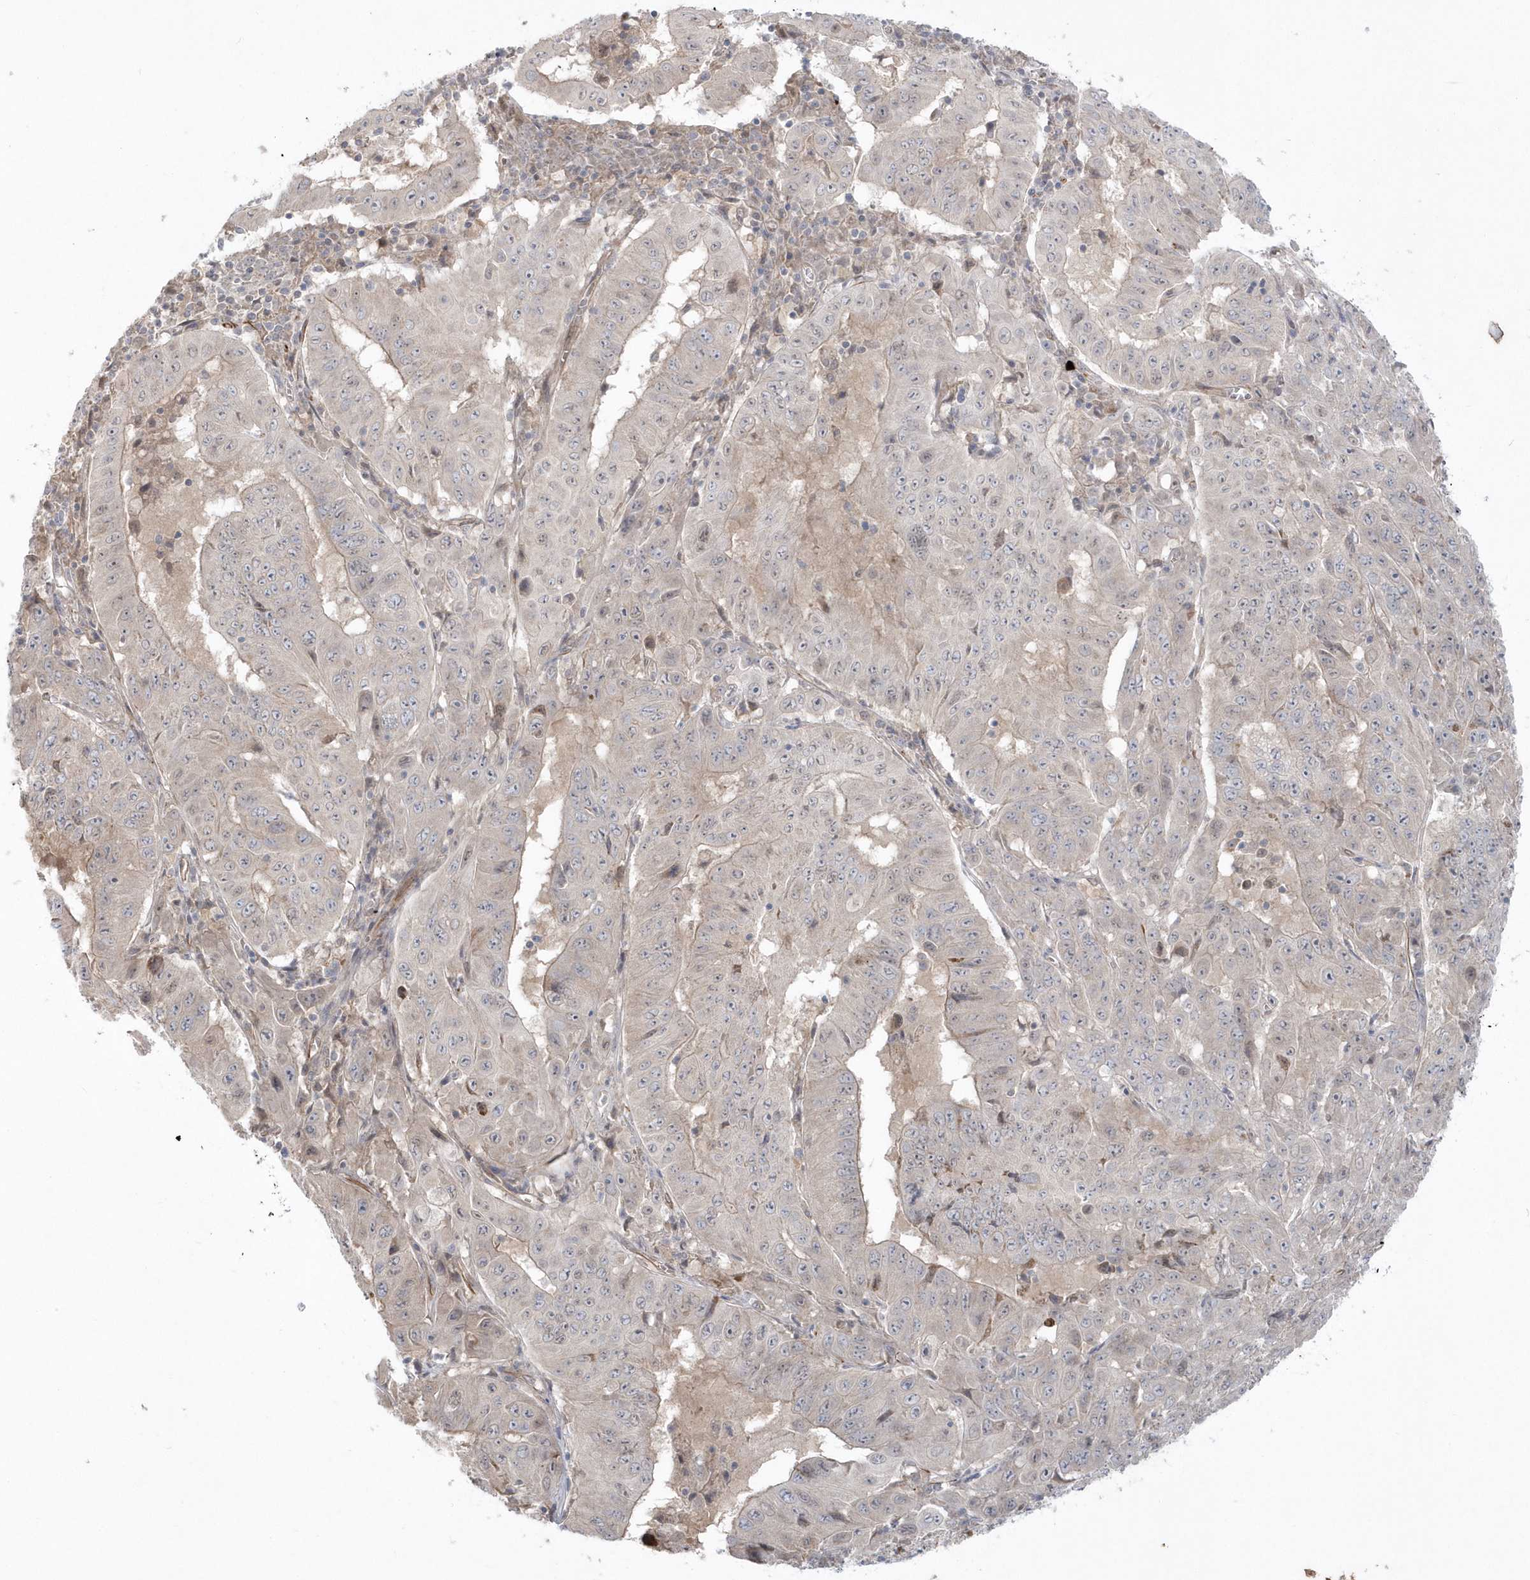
{"staining": {"intensity": "negative", "quantity": "none", "location": "none"}, "tissue": "pancreatic cancer", "cell_type": "Tumor cells", "image_type": "cancer", "snomed": [{"axis": "morphology", "description": "Adenocarcinoma, NOS"}, {"axis": "topography", "description": "Pancreas"}], "caption": "Immunohistochemistry (IHC) of pancreatic cancer shows no positivity in tumor cells.", "gene": "DHX57", "patient": {"sex": "male", "age": 63}}